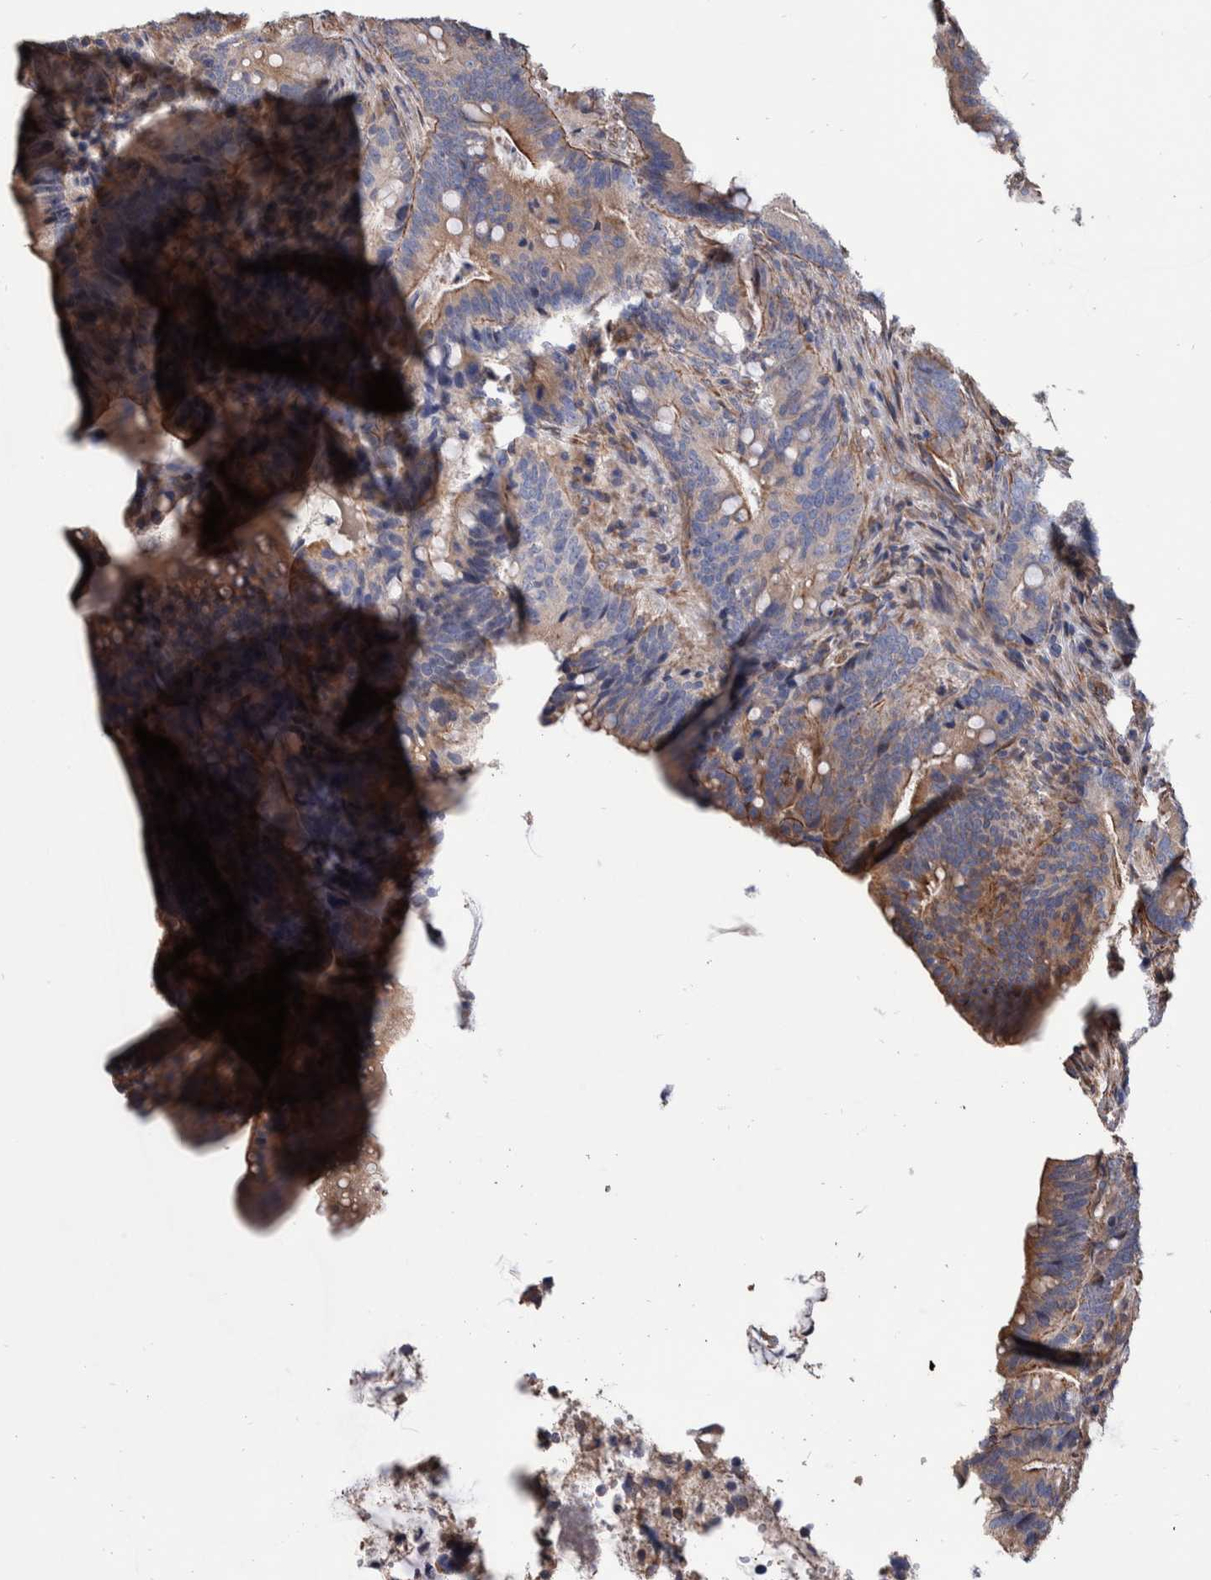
{"staining": {"intensity": "weak", "quantity": "<25%", "location": "cytoplasmic/membranous"}, "tissue": "colorectal cancer", "cell_type": "Tumor cells", "image_type": "cancer", "snomed": [{"axis": "morphology", "description": "Adenocarcinoma, NOS"}, {"axis": "topography", "description": "Colon"}], "caption": "An immunohistochemistry micrograph of adenocarcinoma (colorectal) is shown. There is no staining in tumor cells of adenocarcinoma (colorectal).", "gene": "SLC45A4", "patient": {"sex": "female", "age": 66}}